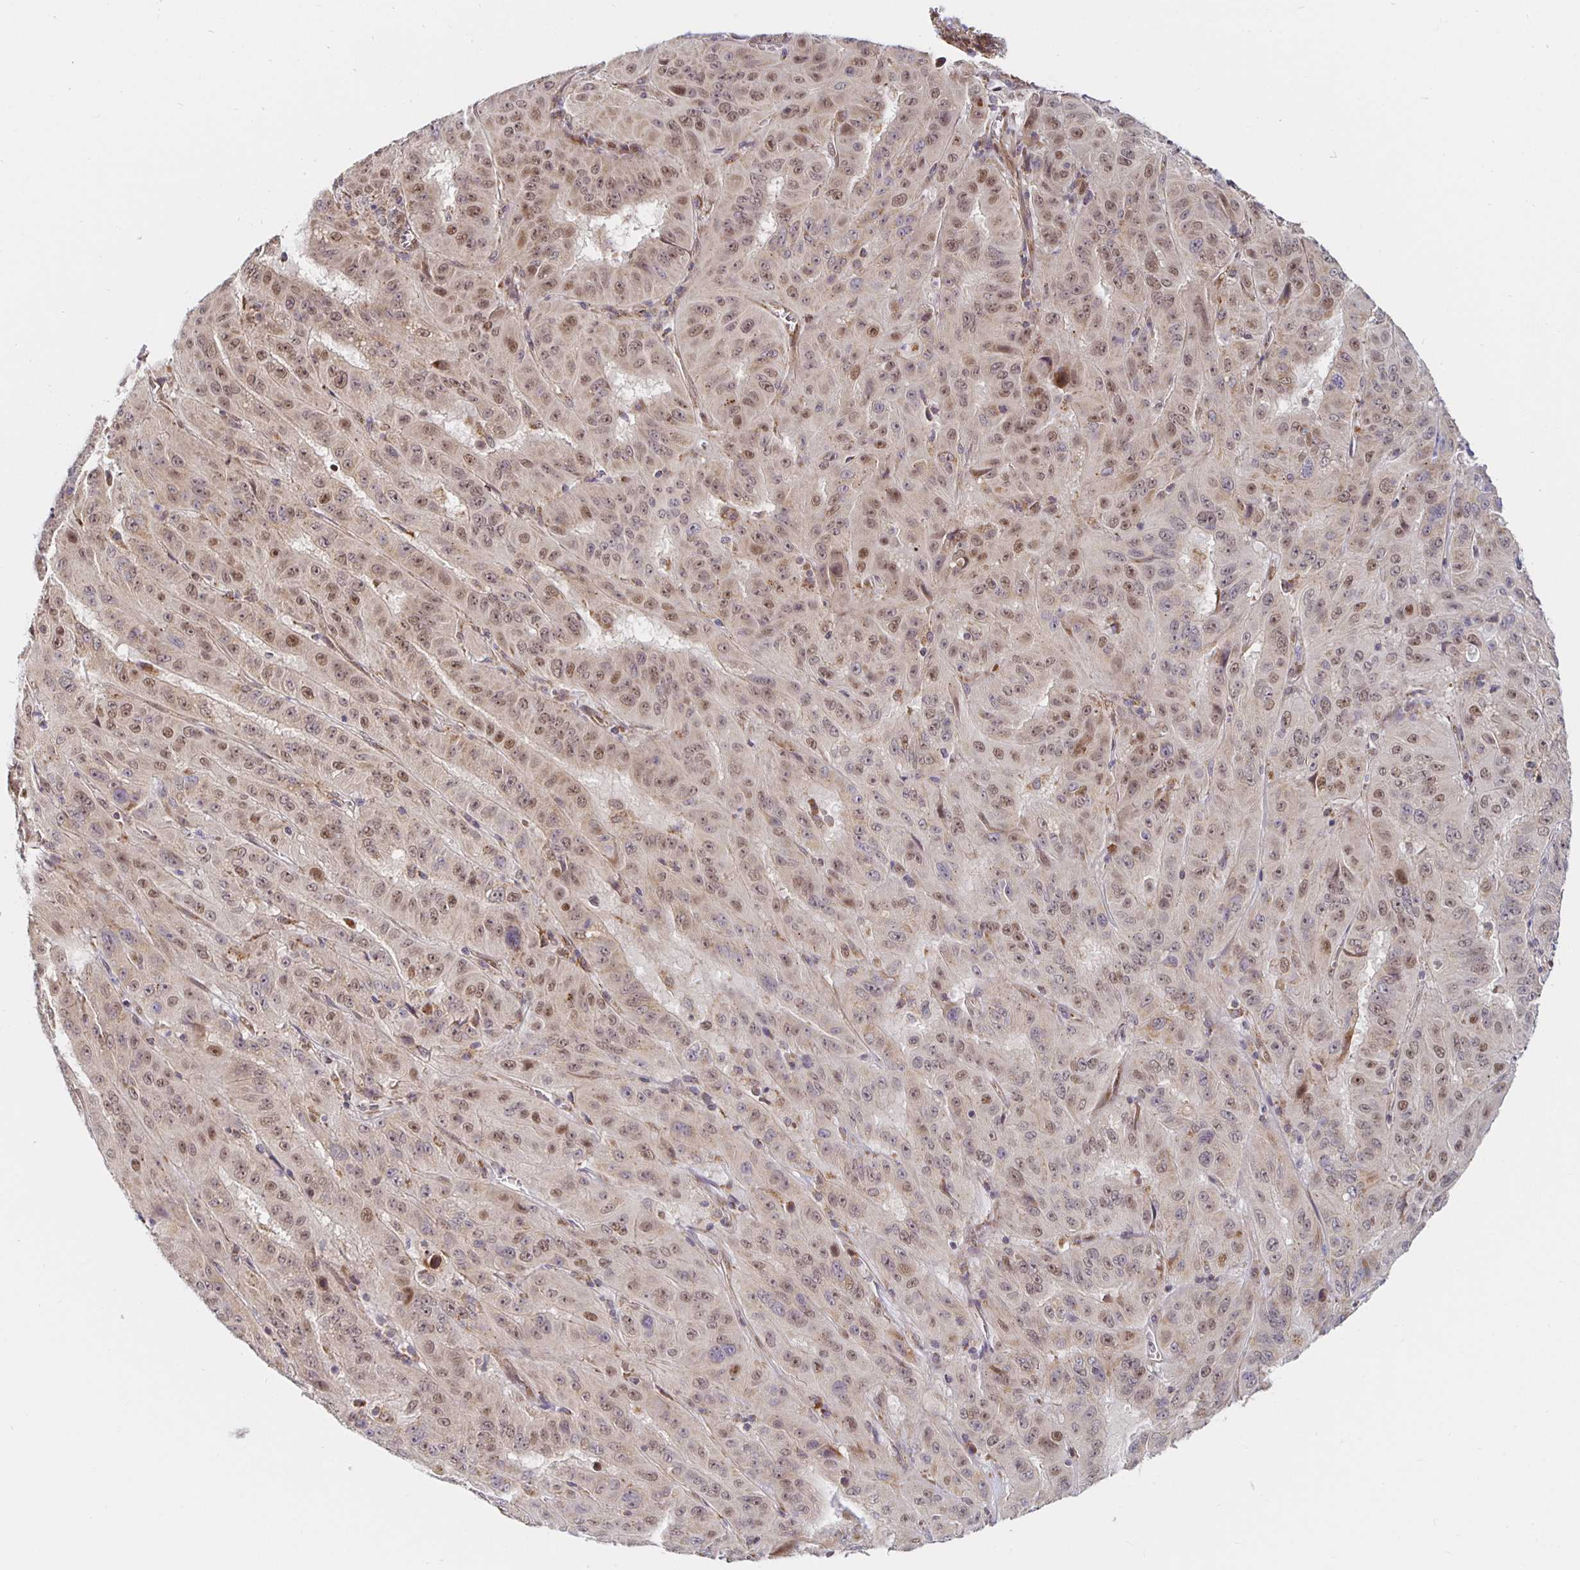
{"staining": {"intensity": "moderate", "quantity": "25%-75%", "location": "nuclear"}, "tissue": "pancreatic cancer", "cell_type": "Tumor cells", "image_type": "cancer", "snomed": [{"axis": "morphology", "description": "Adenocarcinoma, NOS"}, {"axis": "topography", "description": "Pancreas"}], "caption": "Protein staining shows moderate nuclear expression in approximately 25%-75% of tumor cells in pancreatic cancer. (Brightfield microscopy of DAB IHC at high magnification).", "gene": "MRPL28", "patient": {"sex": "male", "age": 63}}